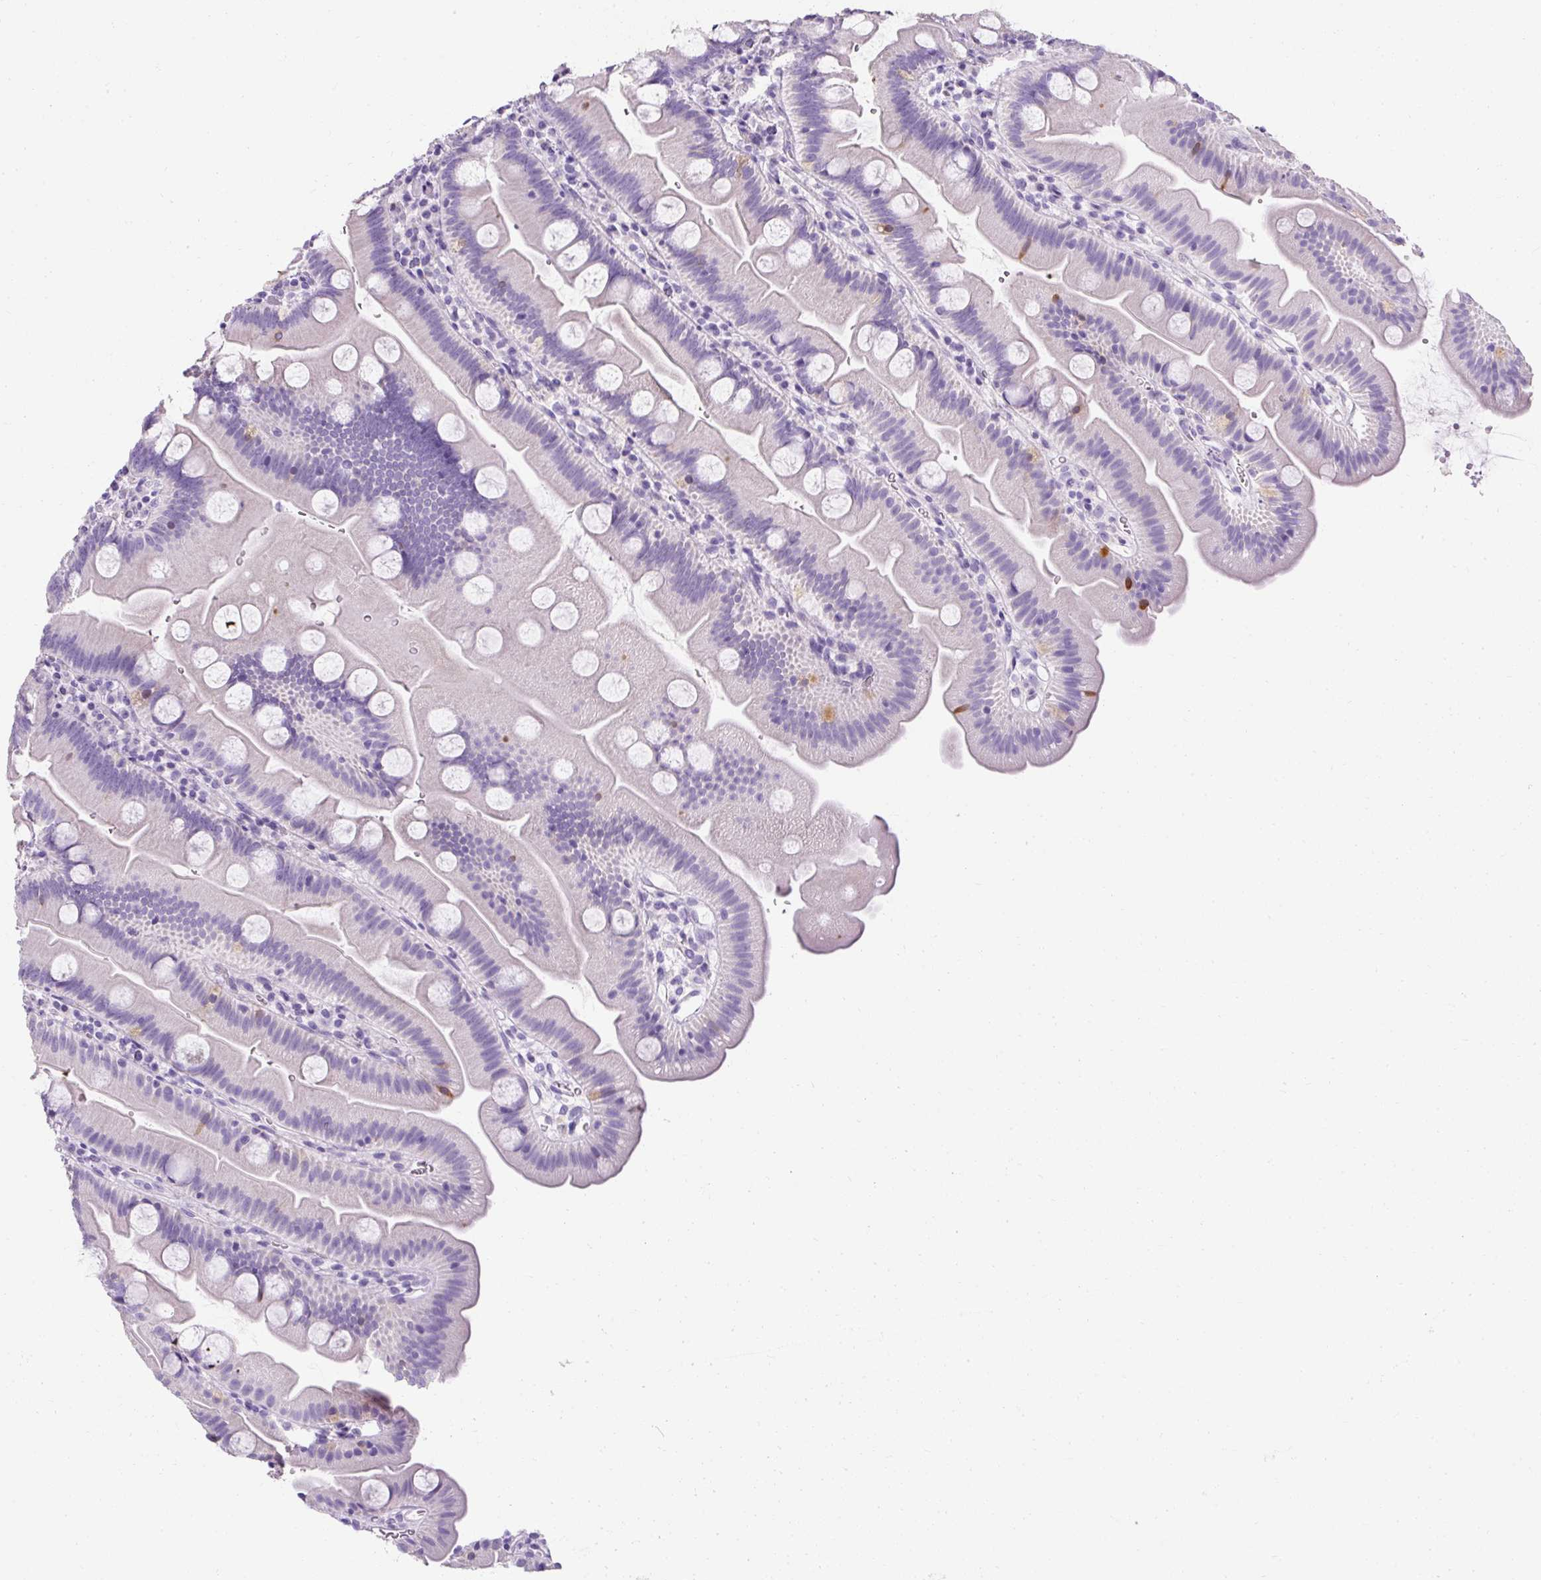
{"staining": {"intensity": "negative", "quantity": "none", "location": "none"}, "tissue": "small intestine", "cell_type": "Glandular cells", "image_type": "normal", "snomed": [{"axis": "morphology", "description": "Normal tissue, NOS"}, {"axis": "topography", "description": "Small intestine"}], "caption": "A high-resolution photomicrograph shows IHC staining of benign small intestine, which exhibits no significant staining in glandular cells. (DAB immunohistochemistry with hematoxylin counter stain).", "gene": "C2CD4C", "patient": {"sex": "female", "age": 68}}